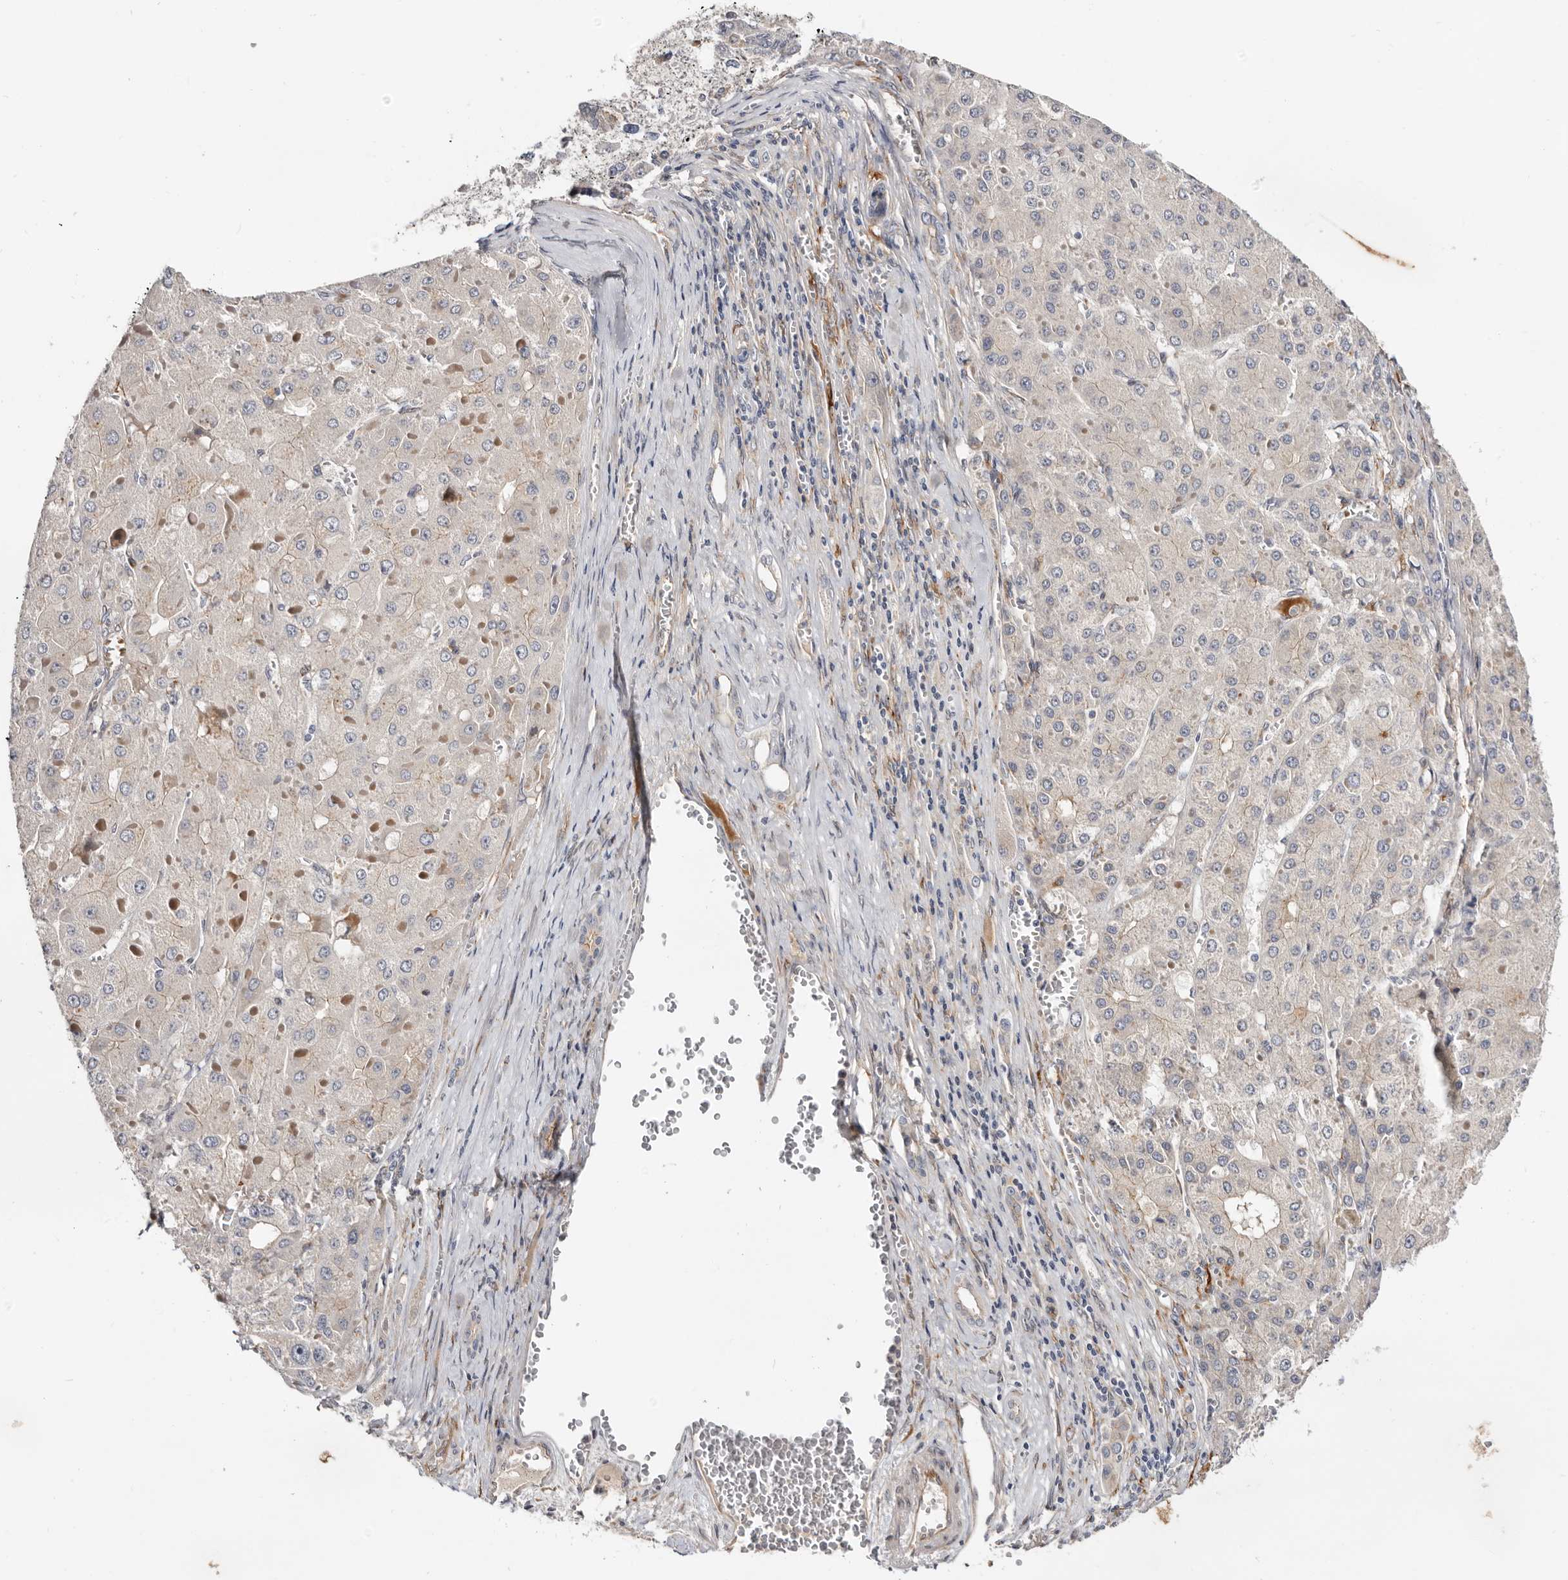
{"staining": {"intensity": "negative", "quantity": "none", "location": "none"}, "tissue": "liver cancer", "cell_type": "Tumor cells", "image_type": "cancer", "snomed": [{"axis": "morphology", "description": "Carcinoma, Hepatocellular, NOS"}, {"axis": "topography", "description": "Liver"}], "caption": "Human liver cancer (hepatocellular carcinoma) stained for a protein using IHC demonstrates no expression in tumor cells.", "gene": "USH1C", "patient": {"sex": "female", "age": 73}}